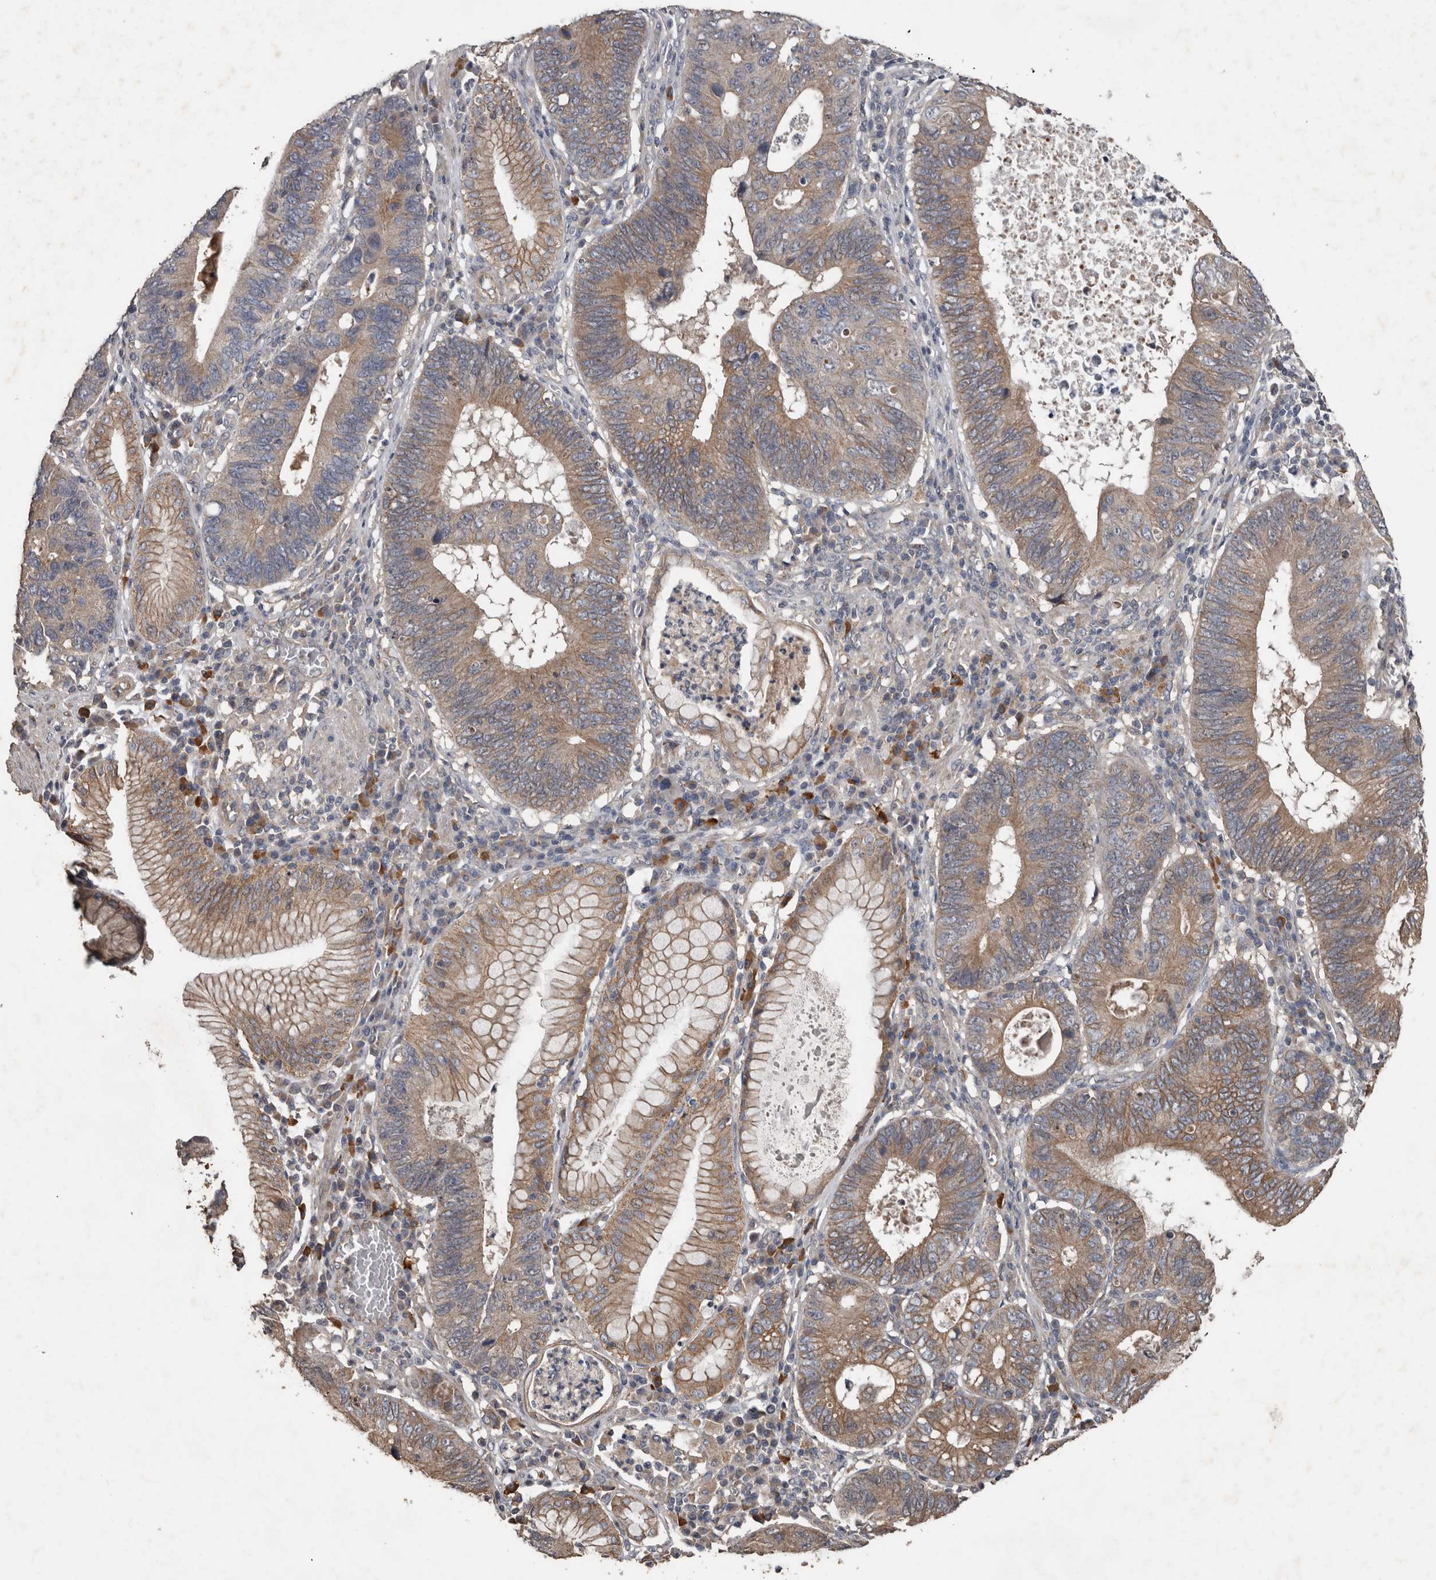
{"staining": {"intensity": "moderate", "quantity": ">75%", "location": "cytoplasmic/membranous"}, "tissue": "stomach cancer", "cell_type": "Tumor cells", "image_type": "cancer", "snomed": [{"axis": "morphology", "description": "Adenocarcinoma, NOS"}, {"axis": "topography", "description": "Stomach"}], "caption": "Protein staining of adenocarcinoma (stomach) tissue reveals moderate cytoplasmic/membranous staining in about >75% of tumor cells. Immunohistochemistry (ihc) stains the protein in brown and the nuclei are stained blue.", "gene": "HYAL4", "patient": {"sex": "male", "age": 59}}